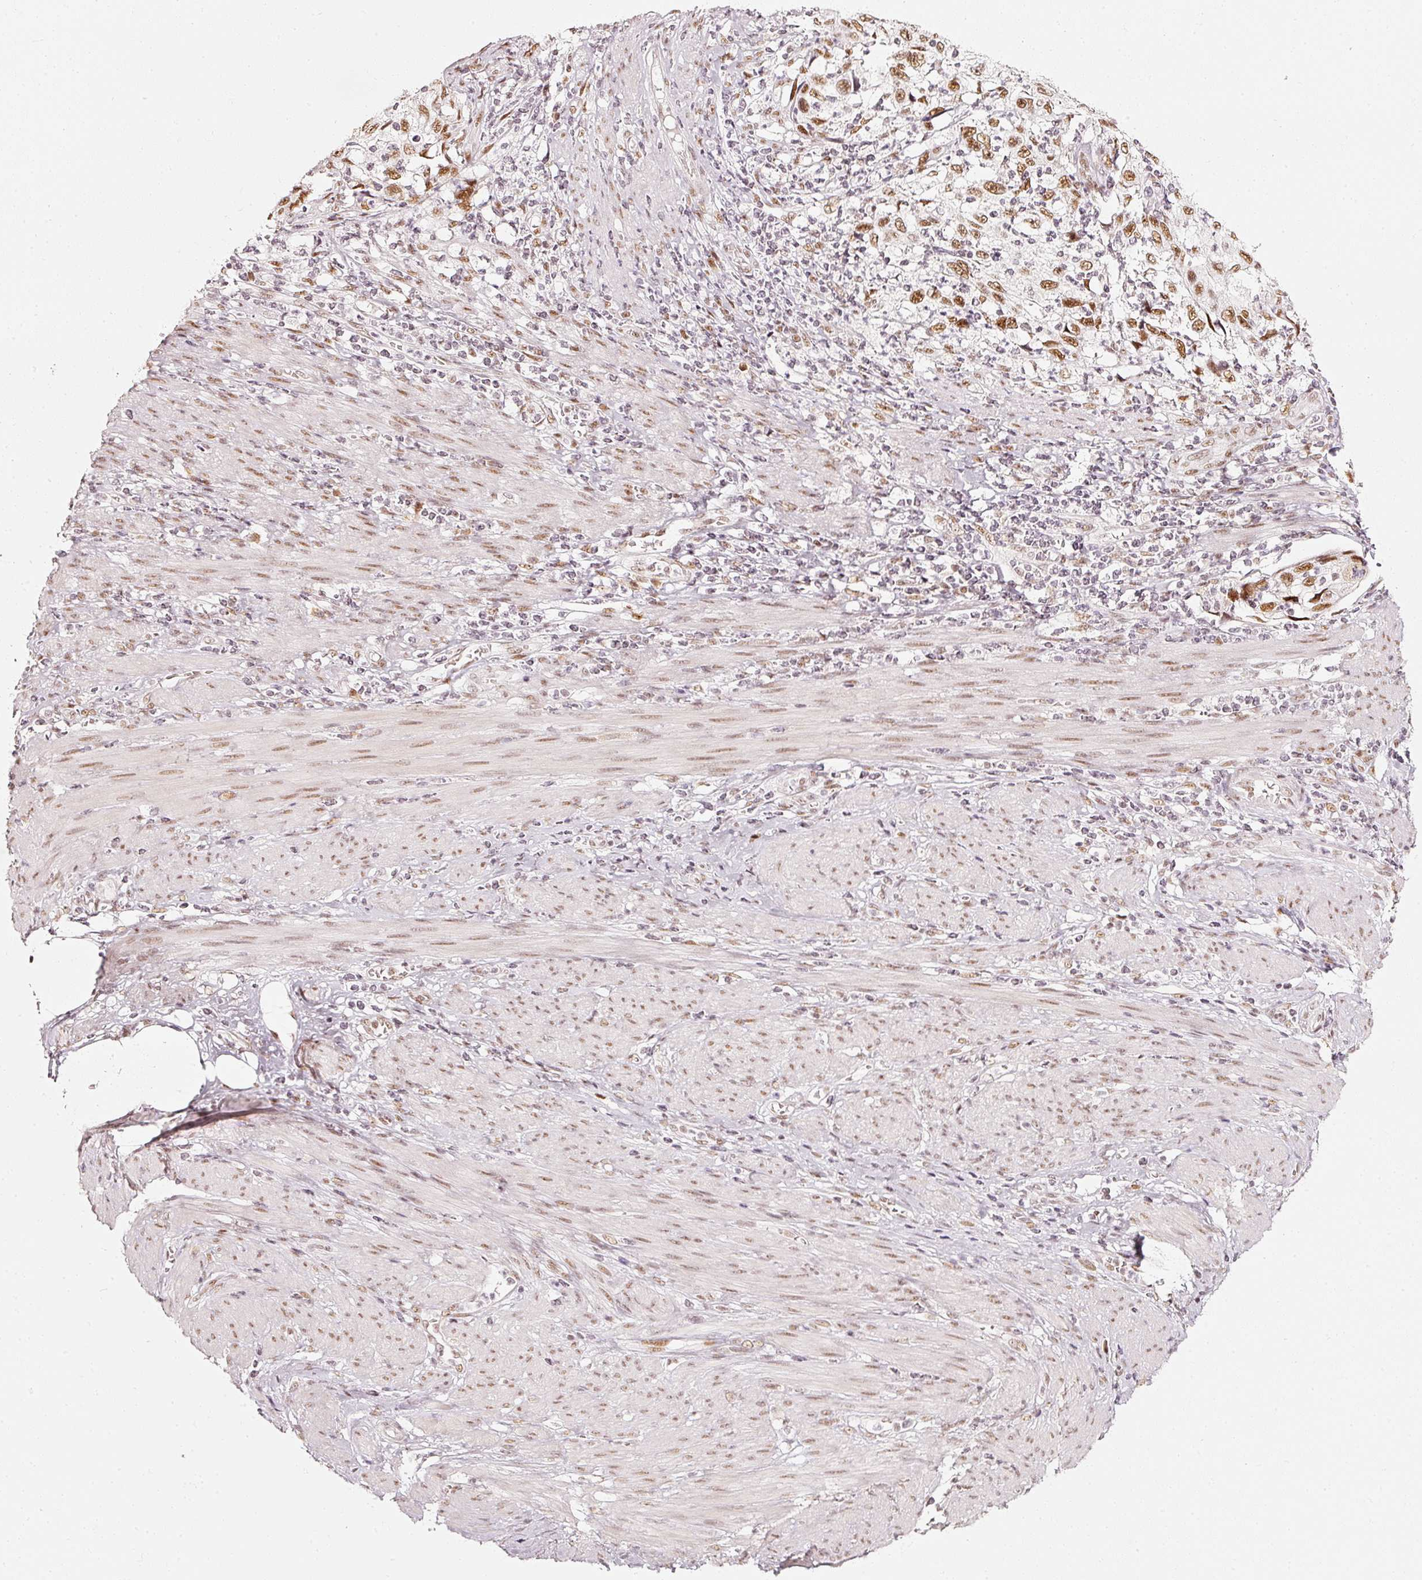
{"staining": {"intensity": "moderate", "quantity": ">75%", "location": "nuclear"}, "tissue": "cervical cancer", "cell_type": "Tumor cells", "image_type": "cancer", "snomed": [{"axis": "morphology", "description": "Squamous cell carcinoma, NOS"}, {"axis": "topography", "description": "Cervix"}], "caption": "Tumor cells reveal medium levels of moderate nuclear positivity in about >75% of cells in human cervical squamous cell carcinoma.", "gene": "PPP1R10", "patient": {"sex": "female", "age": 70}}